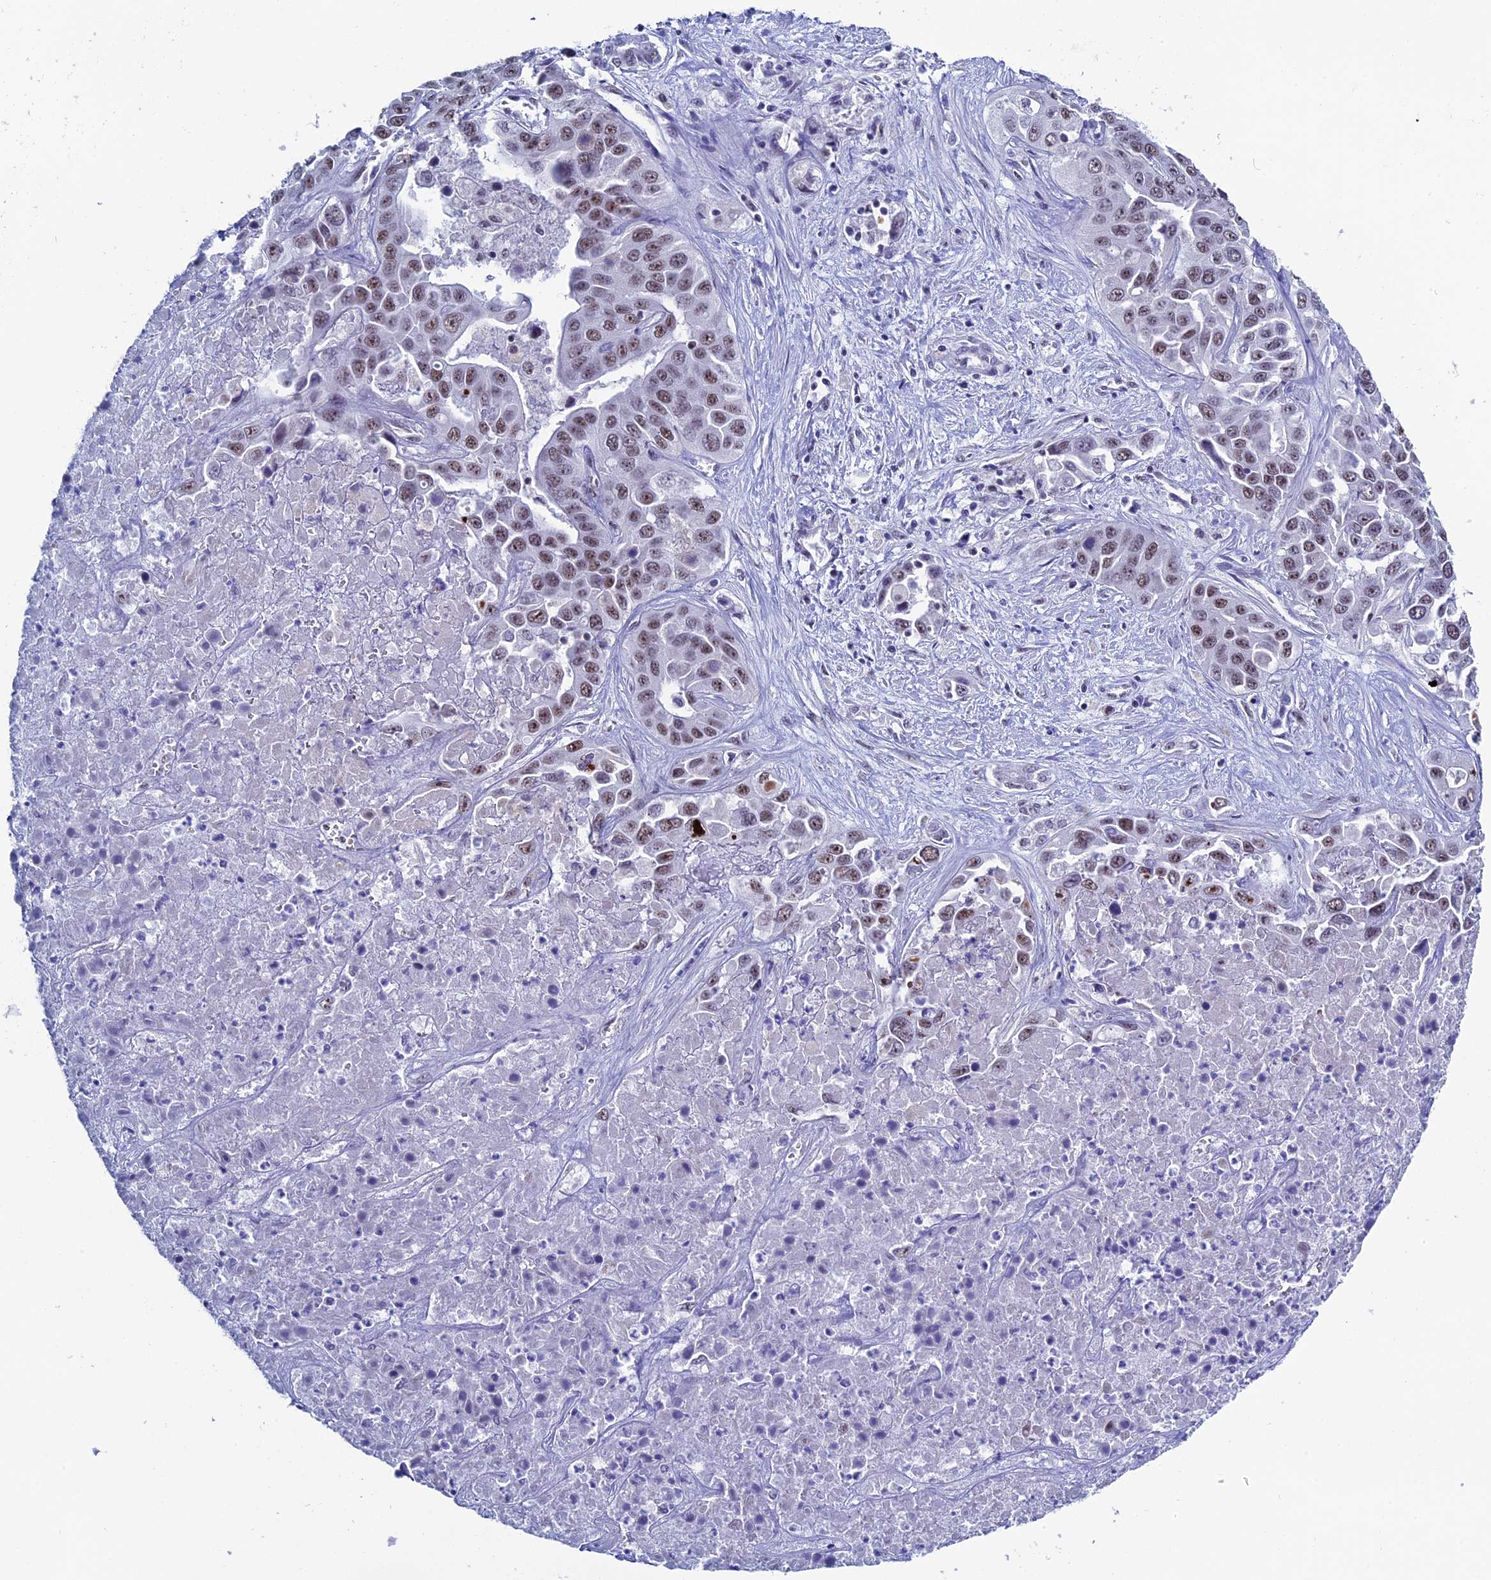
{"staining": {"intensity": "moderate", "quantity": ">75%", "location": "nuclear"}, "tissue": "liver cancer", "cell_type": "Tumor cells", "image_type": "cancer", "snomed": [{"axis": "morphology", "description": "Cholangiocarcinoma"}, {"axis": "topography", "description": "Liver"}], "caption": "Human liver cancer (cholangiocarcinoma) stained for a protein (brown) demonstrates moderate nuclear positive positivity in about >75% of tumor cells.", "gene": "CD2BP2", "patient": {"sex": "female", "age": 52}}